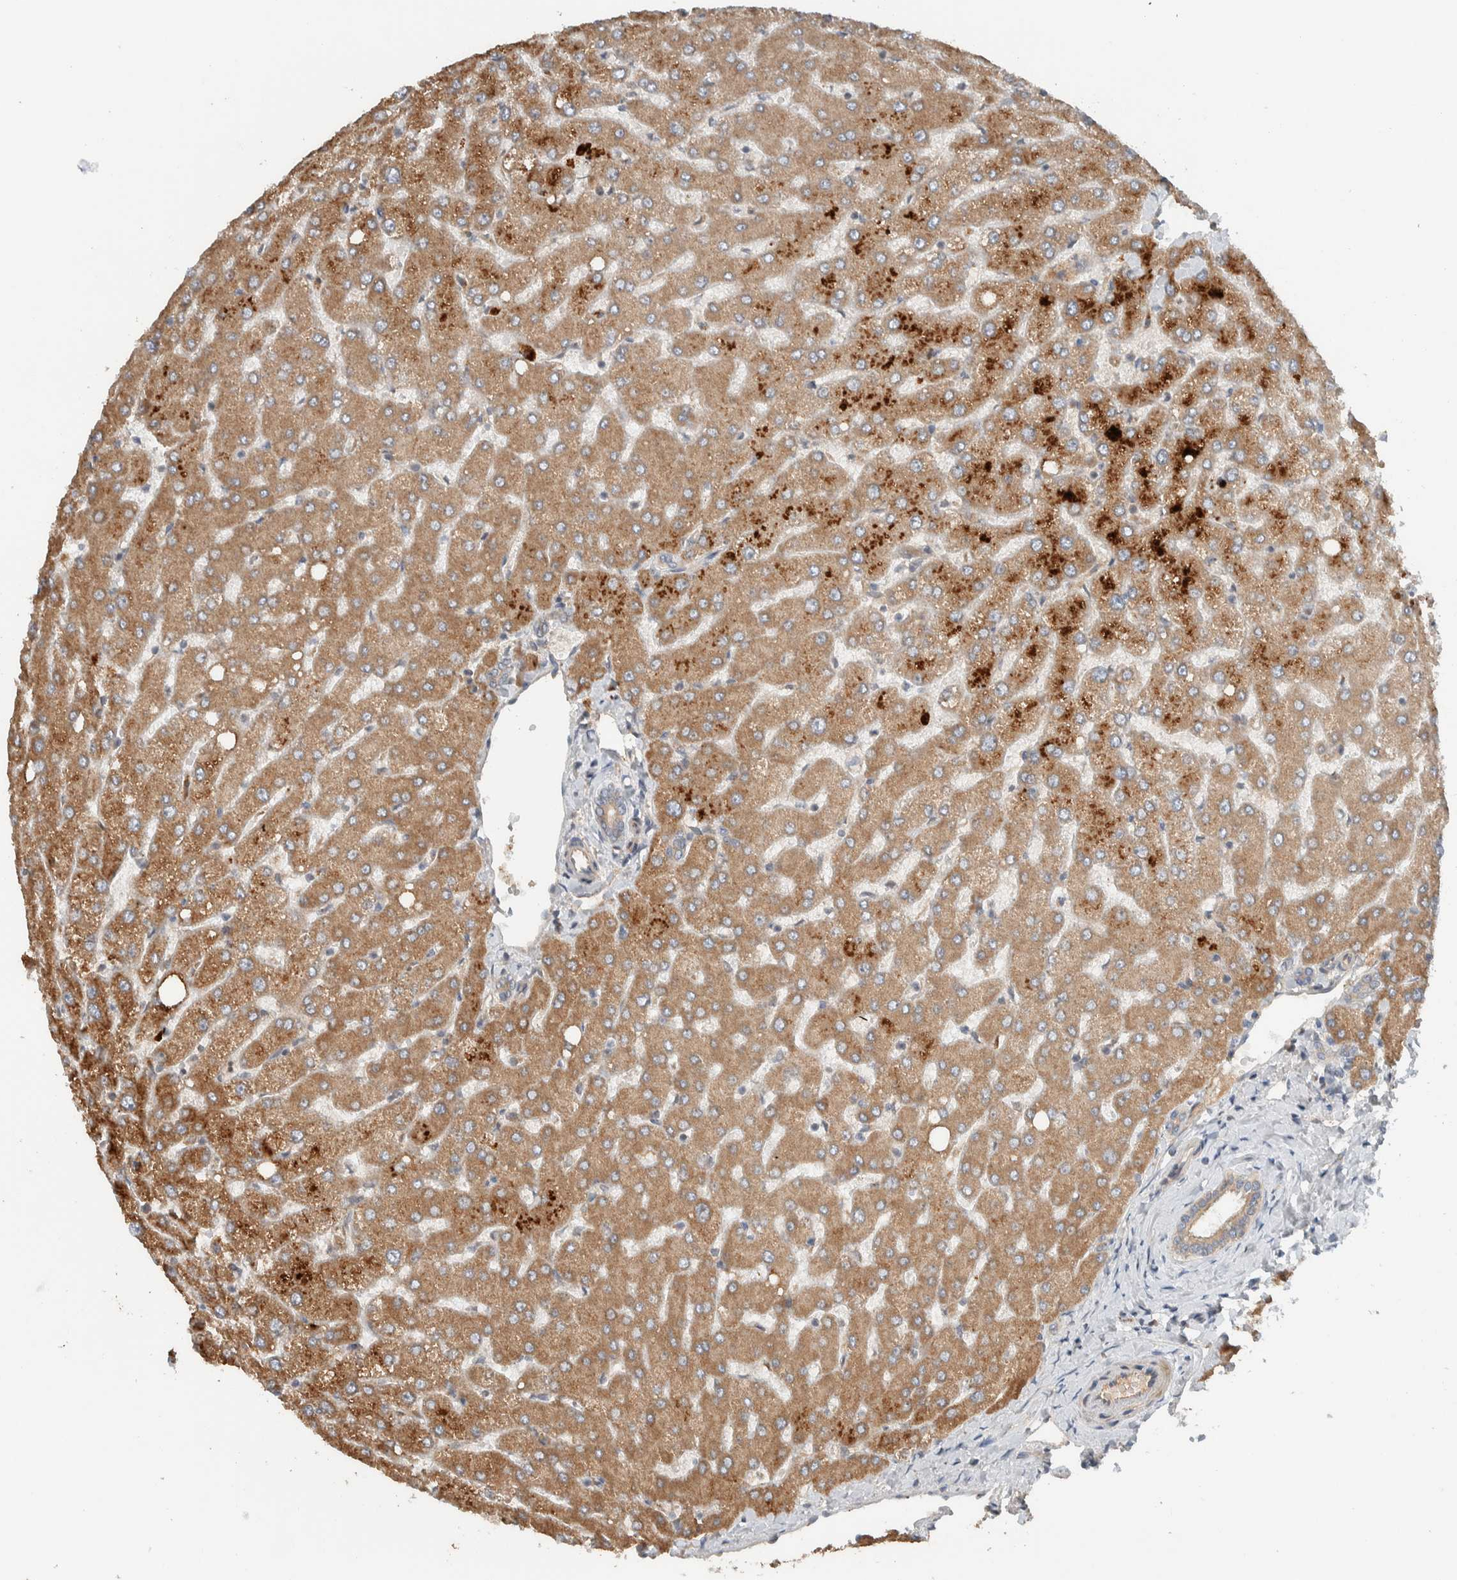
{"staining": {"intensity": "weak", "quantity": ">75%", "location": "cytoplasmic/membranous"}, "tissue": "liver", "cell_type": "Cholangiocytes", "image_type": "normal", "snomed": [{"axis": "morphology", "description": "Normal tissue, NOS"}, {"axis": "topography", "description": "Liver"}], "caption": "Human liver stained with a brown dye demonstrates weak cytoplasmic/membranous positive staining in about >75% of cholangiocytes.", "gene": "ARMC7", "patient": {"sex": "female", "age": 54}}